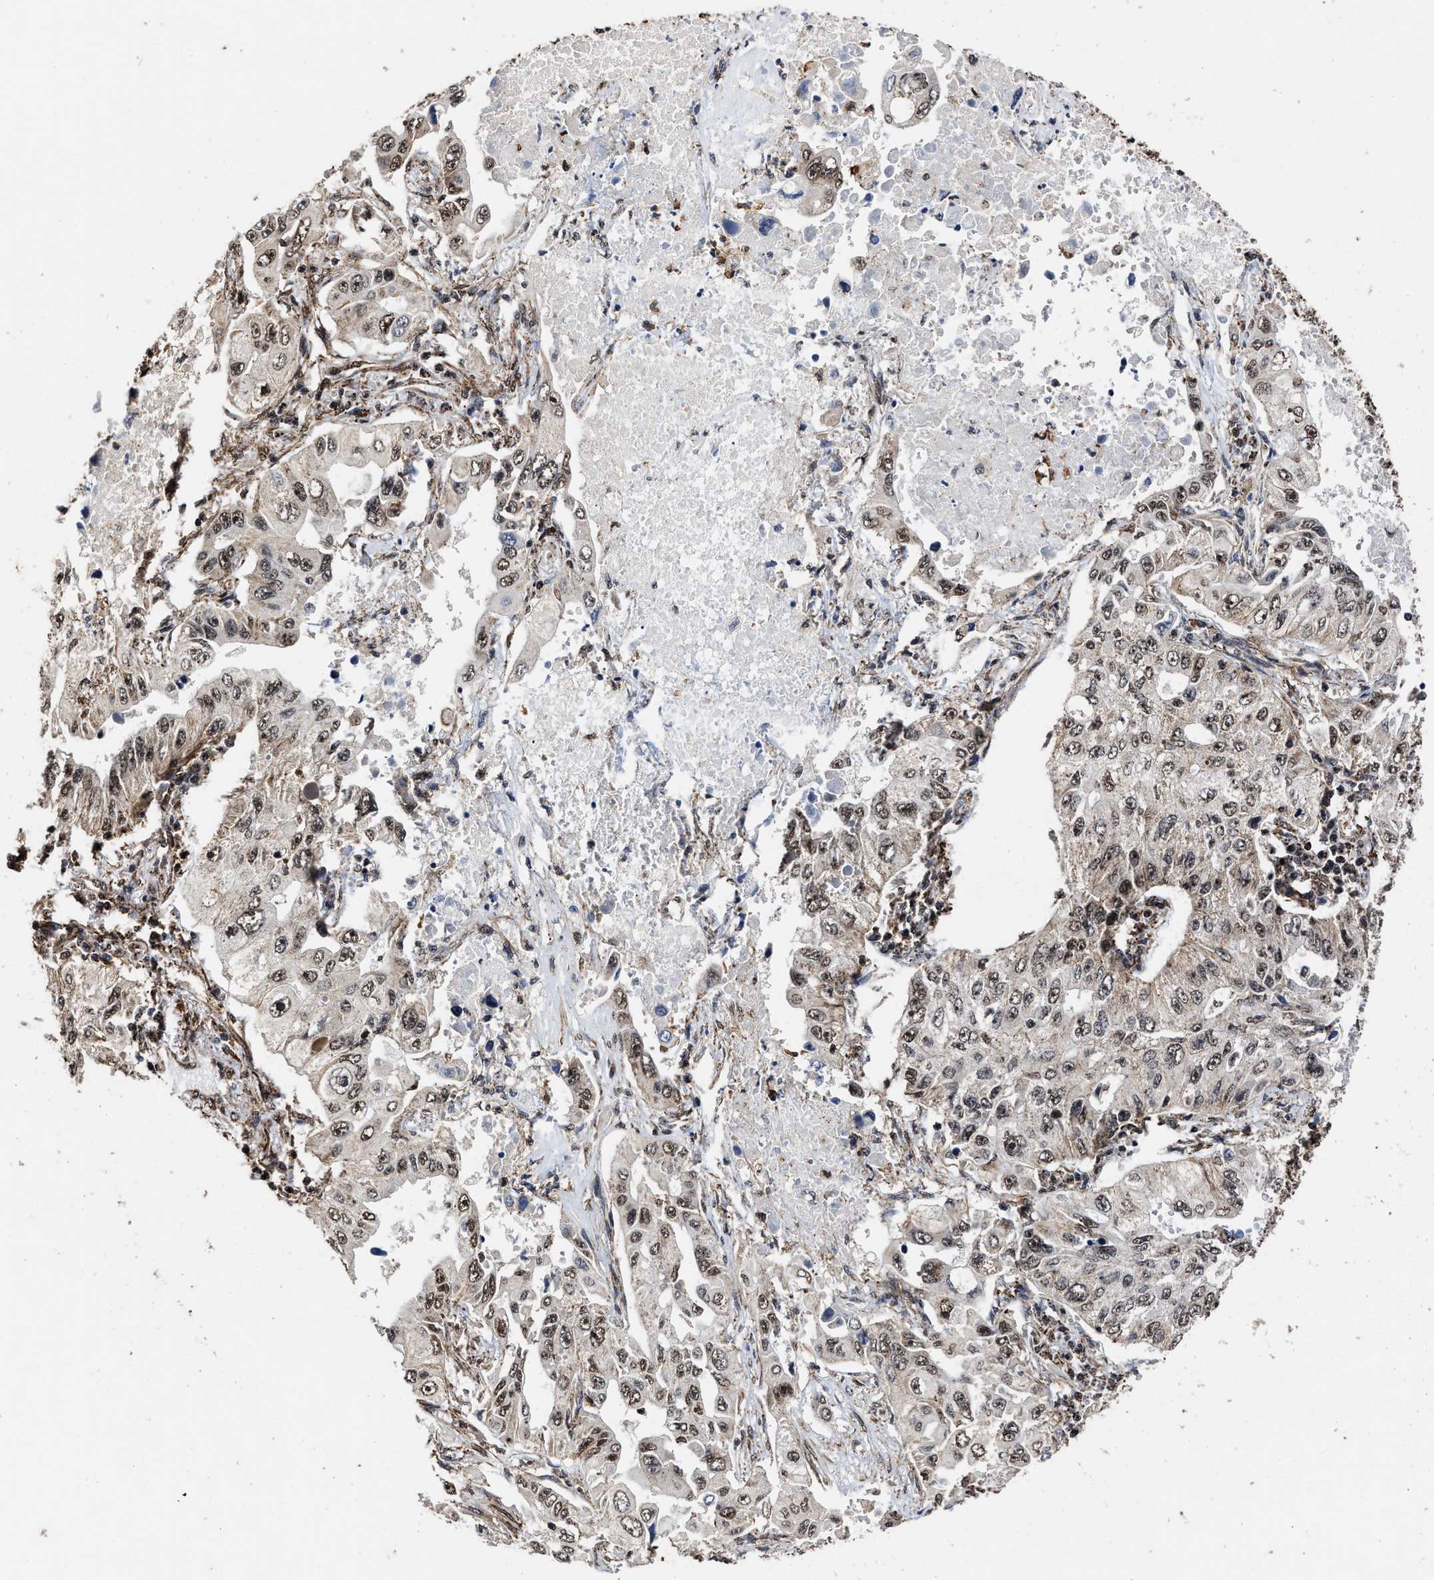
{"staining": {"intensity": "weak", "quantity": ">75%", "location": "cytoplasmic/membranous,nuclear"}, "tissue": "lung cancer", "cell_type": "Tumor cells", "image_type": "cancer", "snomed": [{"axis": "morphology", "description": "Adenocarcinoma, NOS"}, {"axis": "topography", "description": "Lung"}], "caption": "The photomicrograph exhibits a brown stain indicating the presence of a protein in the cytoplasmic/membranous and nuclear of tumor cells in lung cancer.", "gene": "SEPTIN2", "patient": {"sex": "male", "age": 84}}